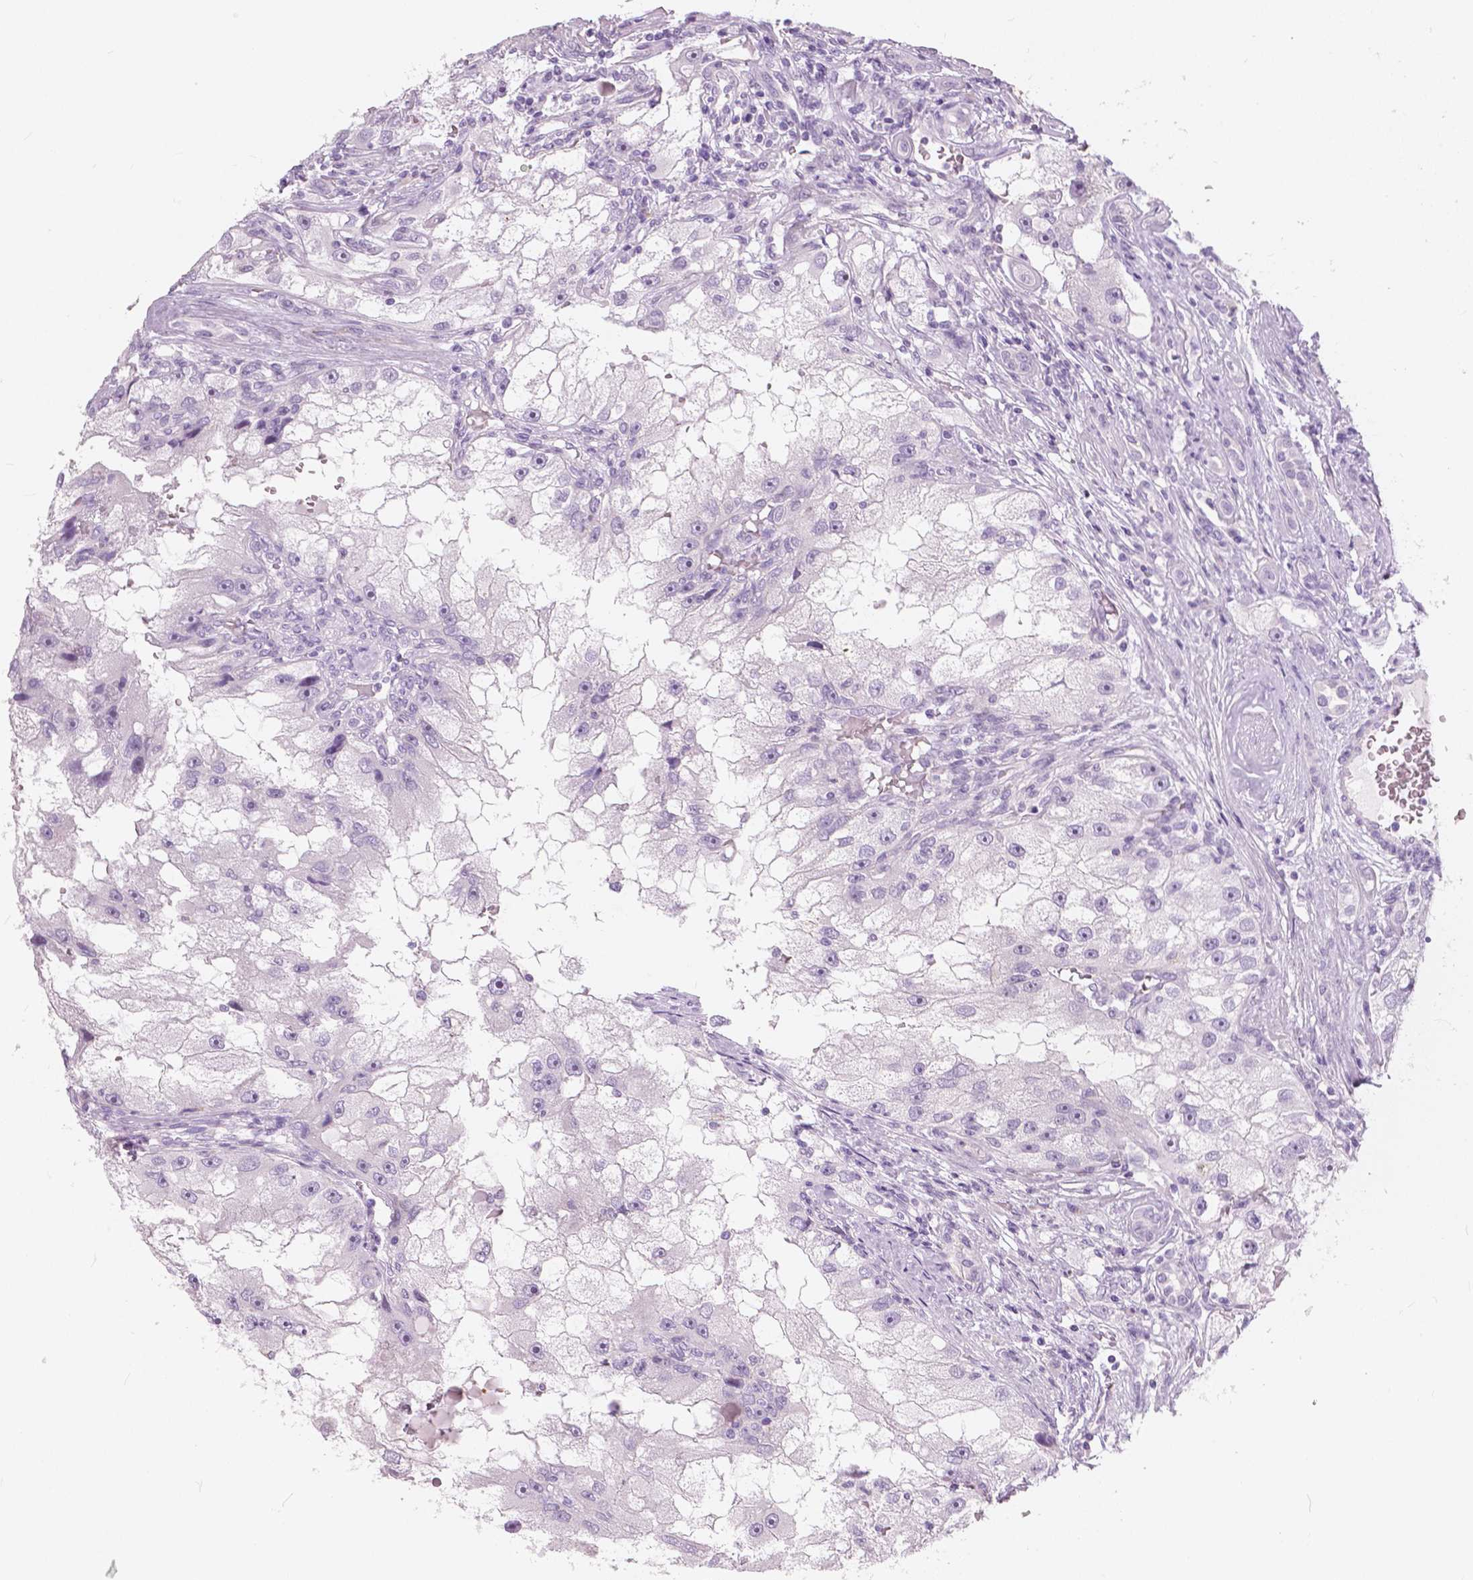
{"staining": {"intensity": "negative", "quantity": "none", "location": "none"}, "tissue": "renal cancer", "cell_type": "Tumor cells", "image_type": "cancer", "snomed": [{"axis": "morphology", "description": "Adenocarcinoma, NOS"}, {"axis": "topography", "description": "Kidney"}], "caption": "Immunohistochemical staining of human renal cancer (adenocarcinoma) shows no significant expression in tumor cells.", "gene": "A4GNT", "patient": {"sex": "male", "age": 63}}